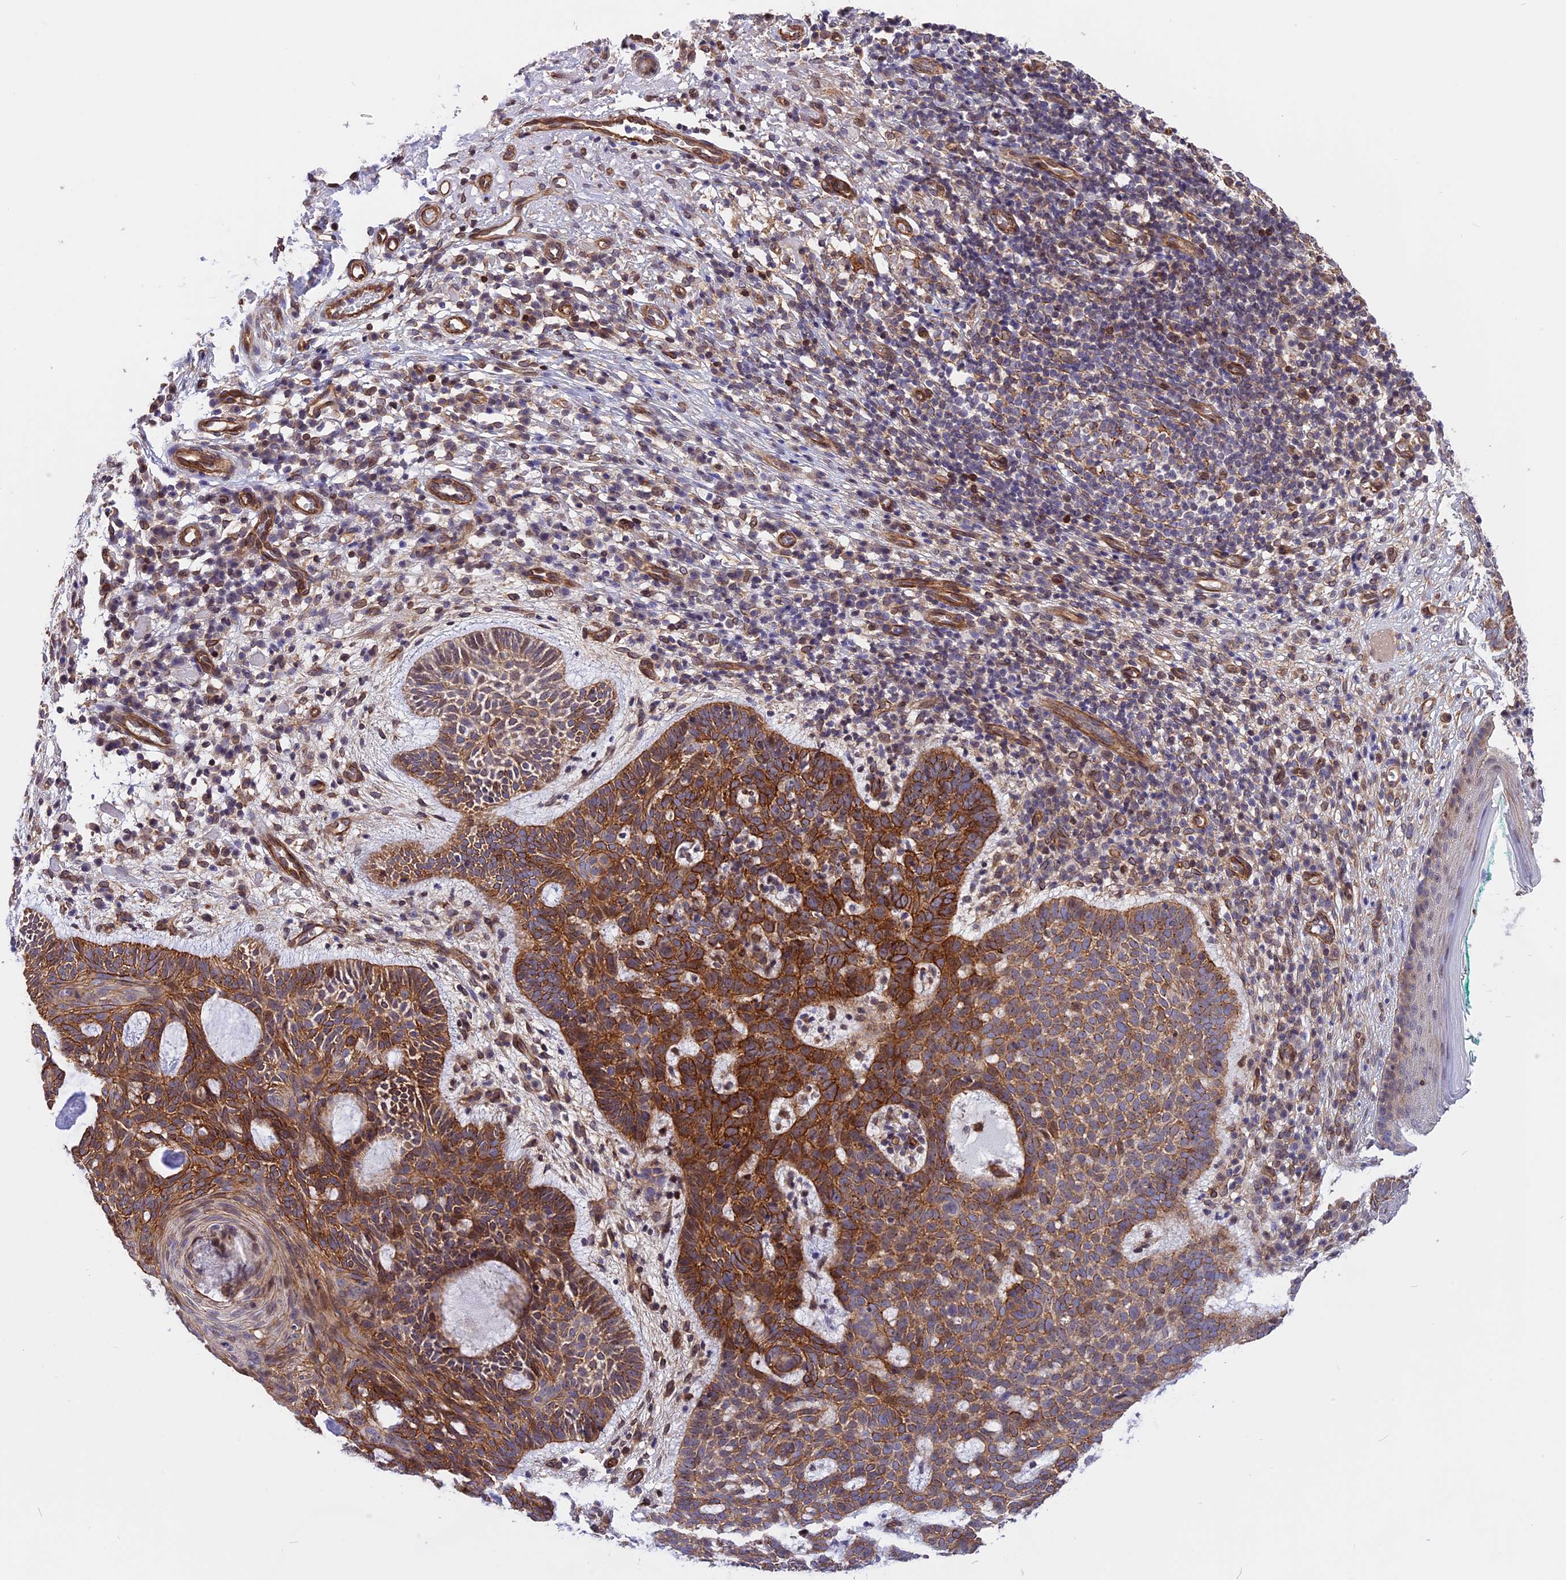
{"staining": {"intensity": "strong", "quantity": ">75%", "location": "cytoplasmic/membranous"}, "tissue": "skin cancer", "cell_type": "Tumor cells", "image_type": "cancer", "snomed": [{"axis": "morphology", "description": "Basal cell carcinoma"}, {"axis": "topography", "description": "Skin"}], "caption": "Immunohistochemical staining of human skin cancer (basal cell carcinoma) reveals strong cytoplasmic/membranous protein expression in about >75% of tumor cells.", "gene": "R3HDM4", "patient": {"sex": "male", "age": 85}}